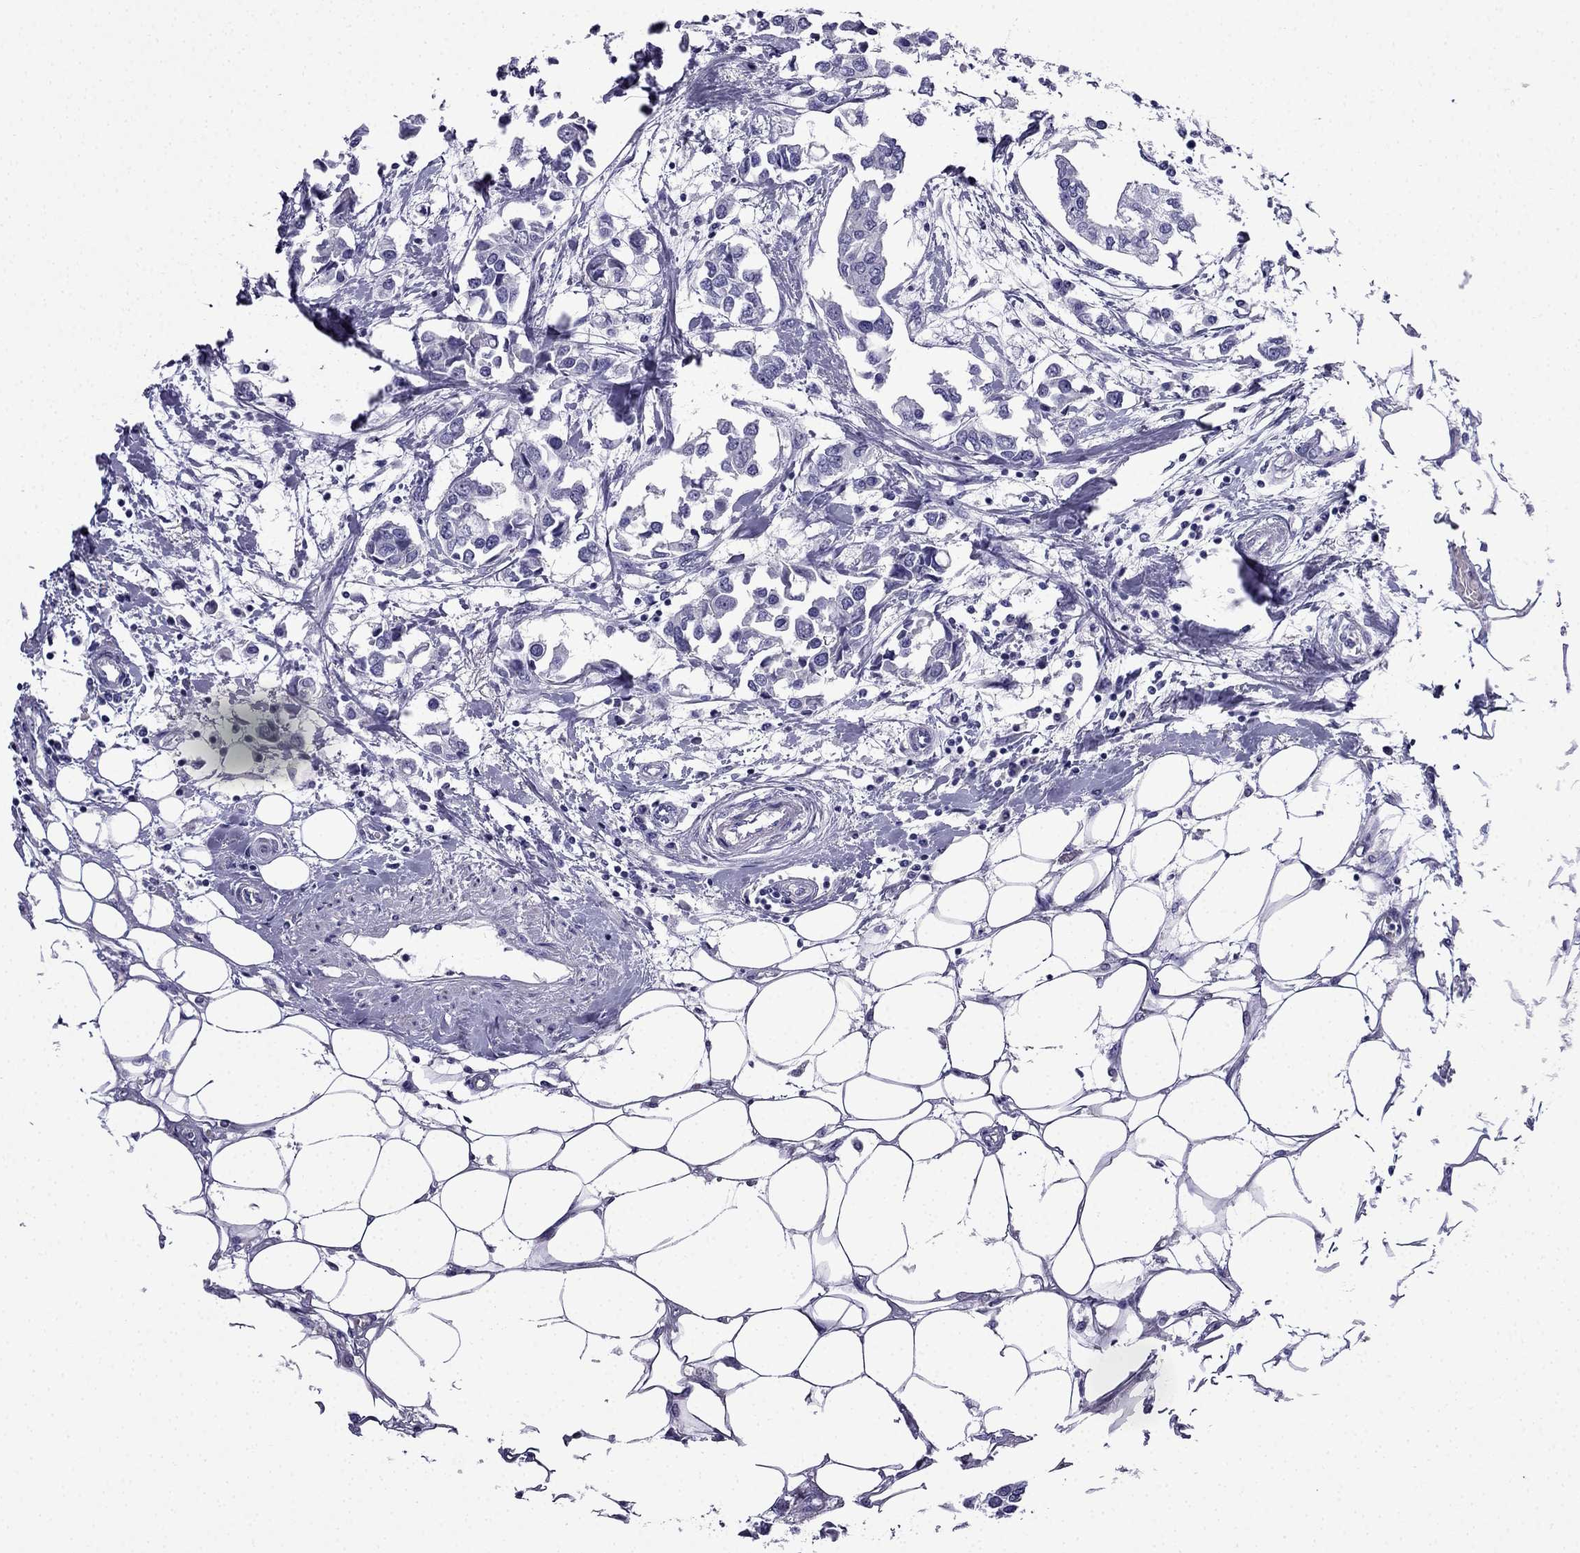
{"staining": {"intensity": "negative", "quantity": "none", "location": "none"}, "tissue": "breast cancer", "cell_type": "Tumor cells", "image_type": "cancer", "snomed": [{"axis": "morphology", "description": "Duct carcinoma"}, {"axis": "topography", "description": "Breast"}], "caption": "The IHC image has no significant staining in tumor cells of infiltrating ductal carcinoma (breast) tissue.", "gene": "CDHR4", "patient": {"sex": "female", "age": 83}}